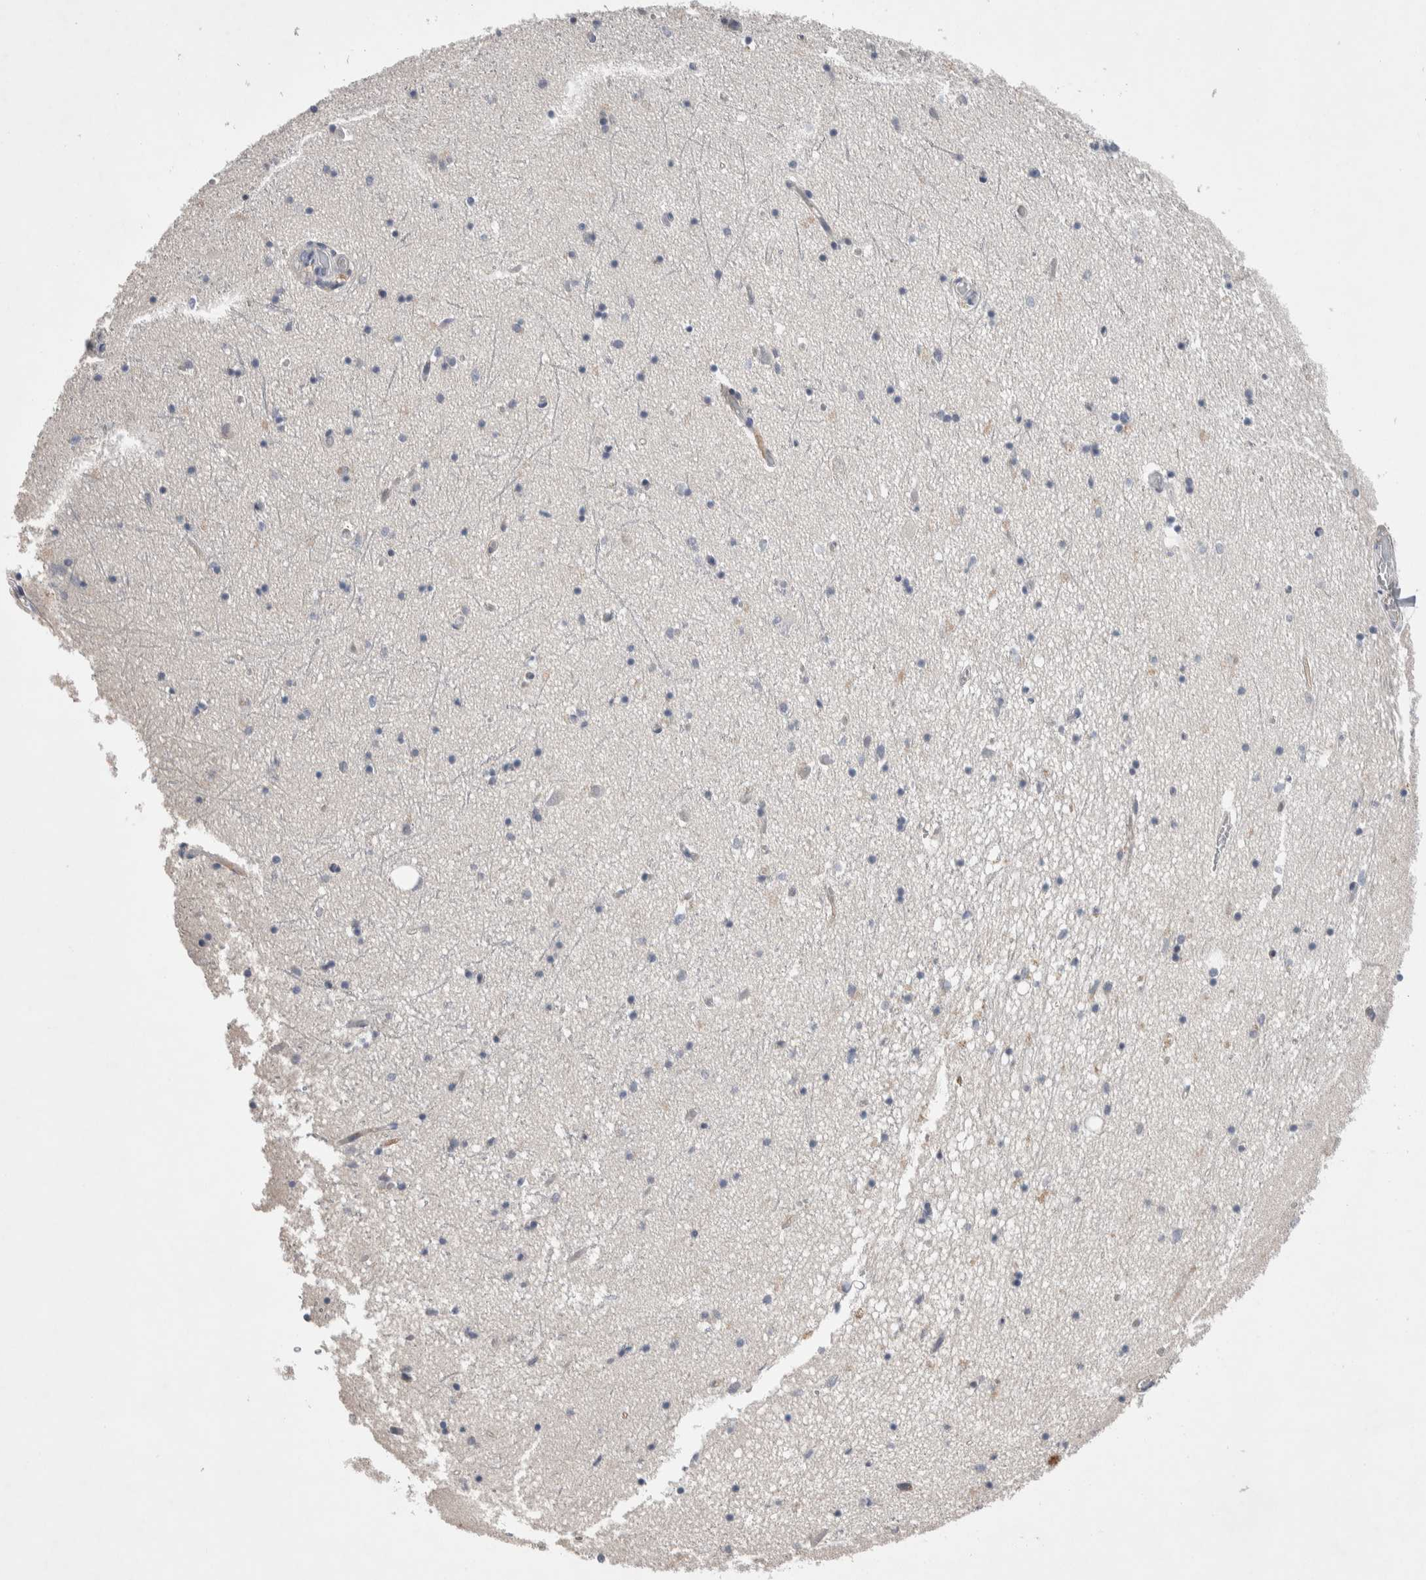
{"staining": {"intensity": "negative", "quantity": "none", "location": "none"}, "tissue": "hippocampus", "cell_type": "Glial cells", "image_type": "normal", "snomed": [{"axis": "morphology", "description": "Normal tissue, NOS"}, {"axis": "topography", "description": "Hippocampus"}], "caption": "DAB immunohistochemical staining of normal human hippocampus reveals no significant positivity in glial cells.", "gene": "CEP131", "patient": {"sex": "male", "age": 70}}